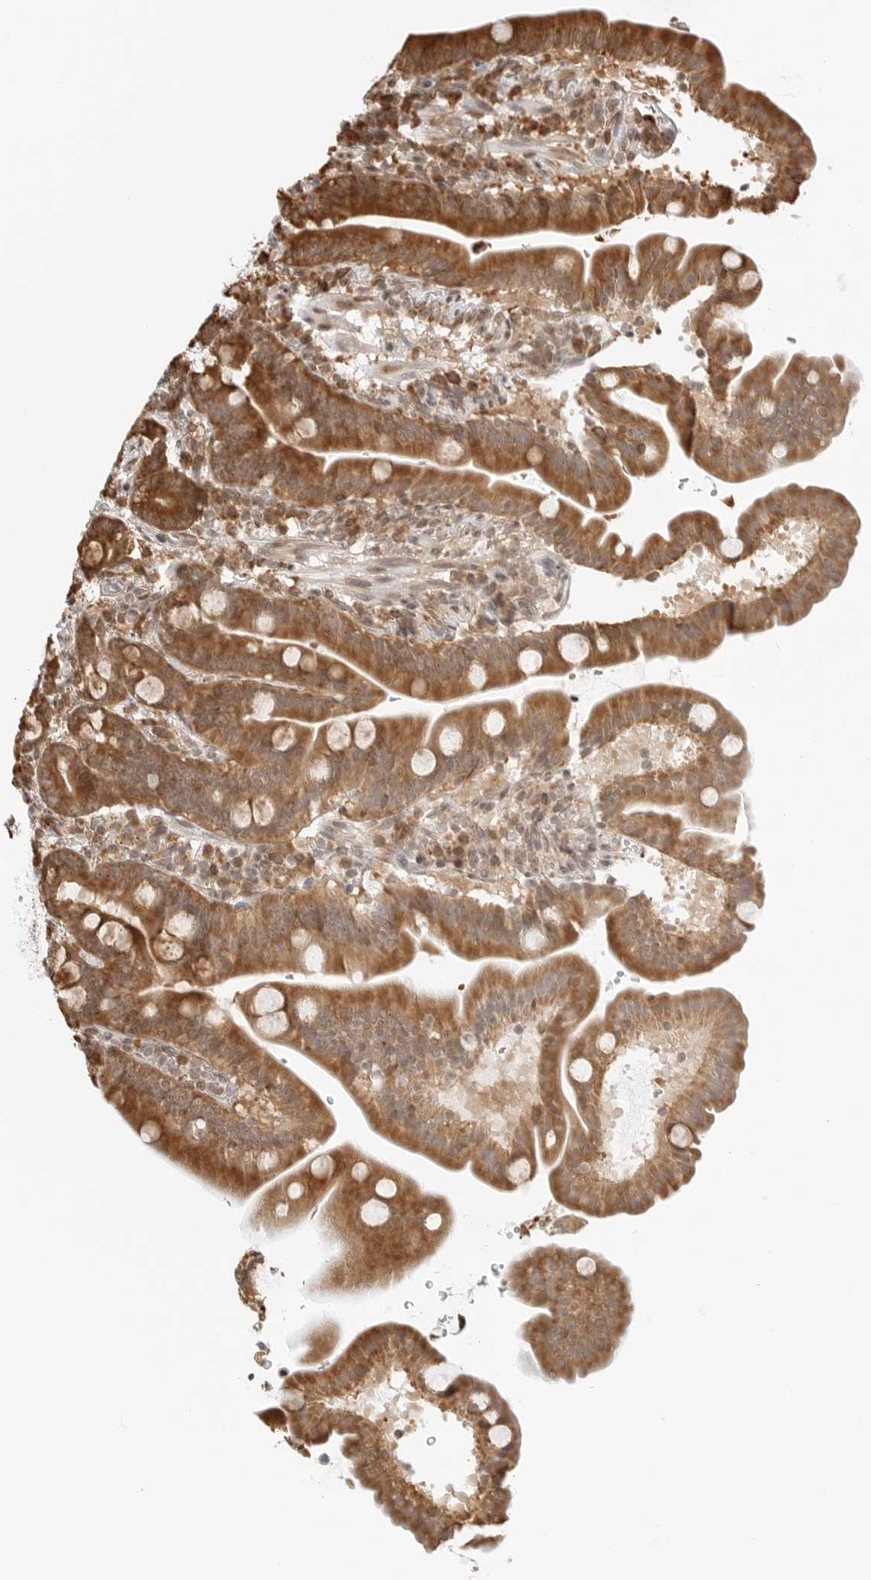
{"staining": {"intensity": "moderate", "quantity": ">75%", "location": "cytoplasmic/membranous"}, "tissue": "duodenum", "cell_type": "Glandular cells", "image_type": "normal", "snomed": [{"axis": "morphology", "description": "Normal tissue, NOS"}, {"axis": "topography", "description": "Duodenum"}], "caption": "Brown immunohistochemical staining in benign human duodenum displays moderate cytoplasmic/membranous expression in about >75% of glandular cells. (DAB IHC with brightfield microscopy, high magnification).", "gene": "FKBP14", "patient": {"sex": "male", "age": 54}}